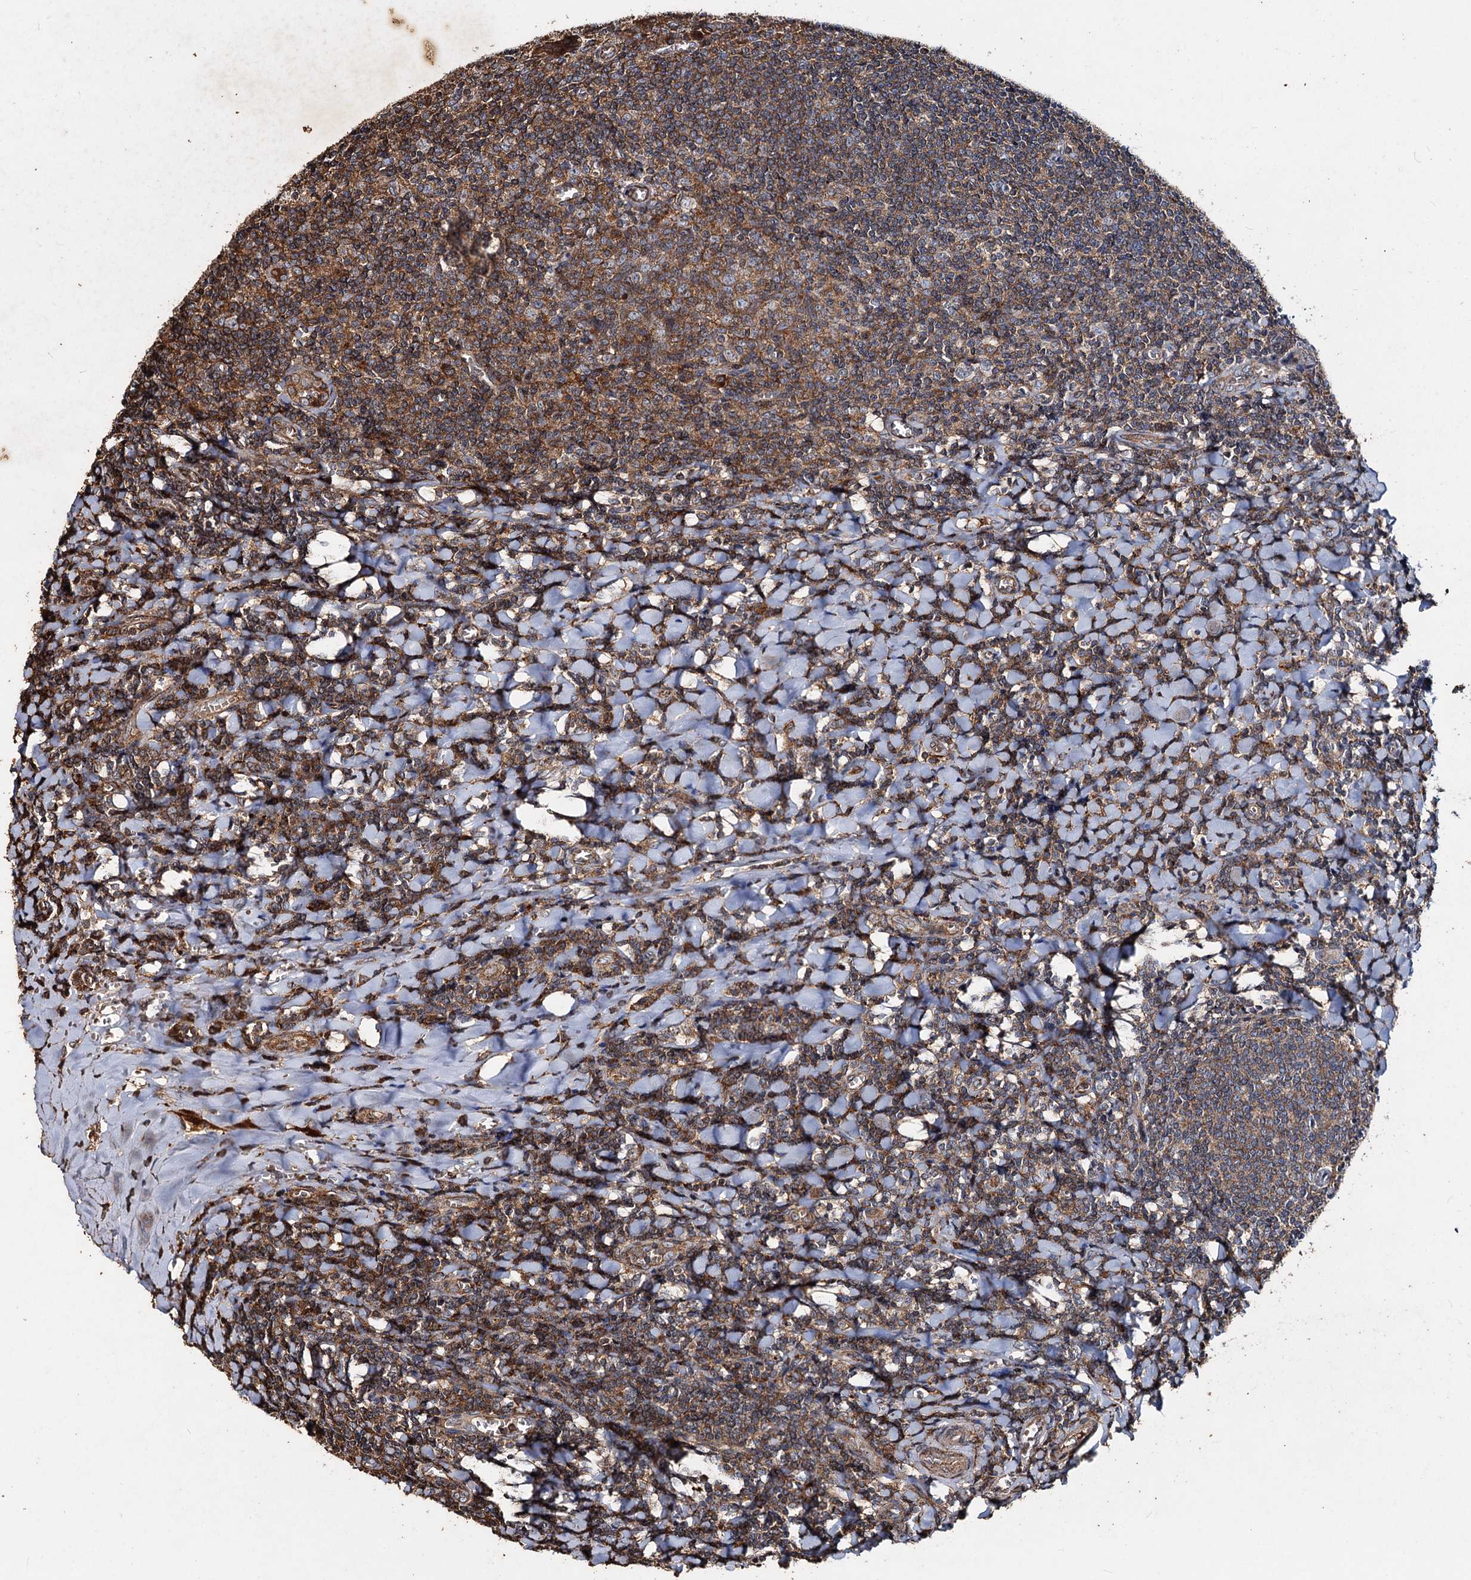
{"staining": {"intensity": "moderate", "quantity": "25%-75%", "location": "cytoplasmic/membranous"}, "tissue": "tonsil", "cell_type": "Germinal center cells", "image_type": "normal", "snomed": [{"axis": "morphology", "description": "Normal tissue, NOS"}, {"axis": "topography", "description": "Tonsil"}], "caption": "Immunohistochemistry (IHC) of unremarkable tonsil reveals medium levels of moderate cytoplasmic/membranous staining in approximately 25%-75% of germinal center cells.", "gene": "NOTCH2NLA", "patient": {"sex": "male", "age": 27}}